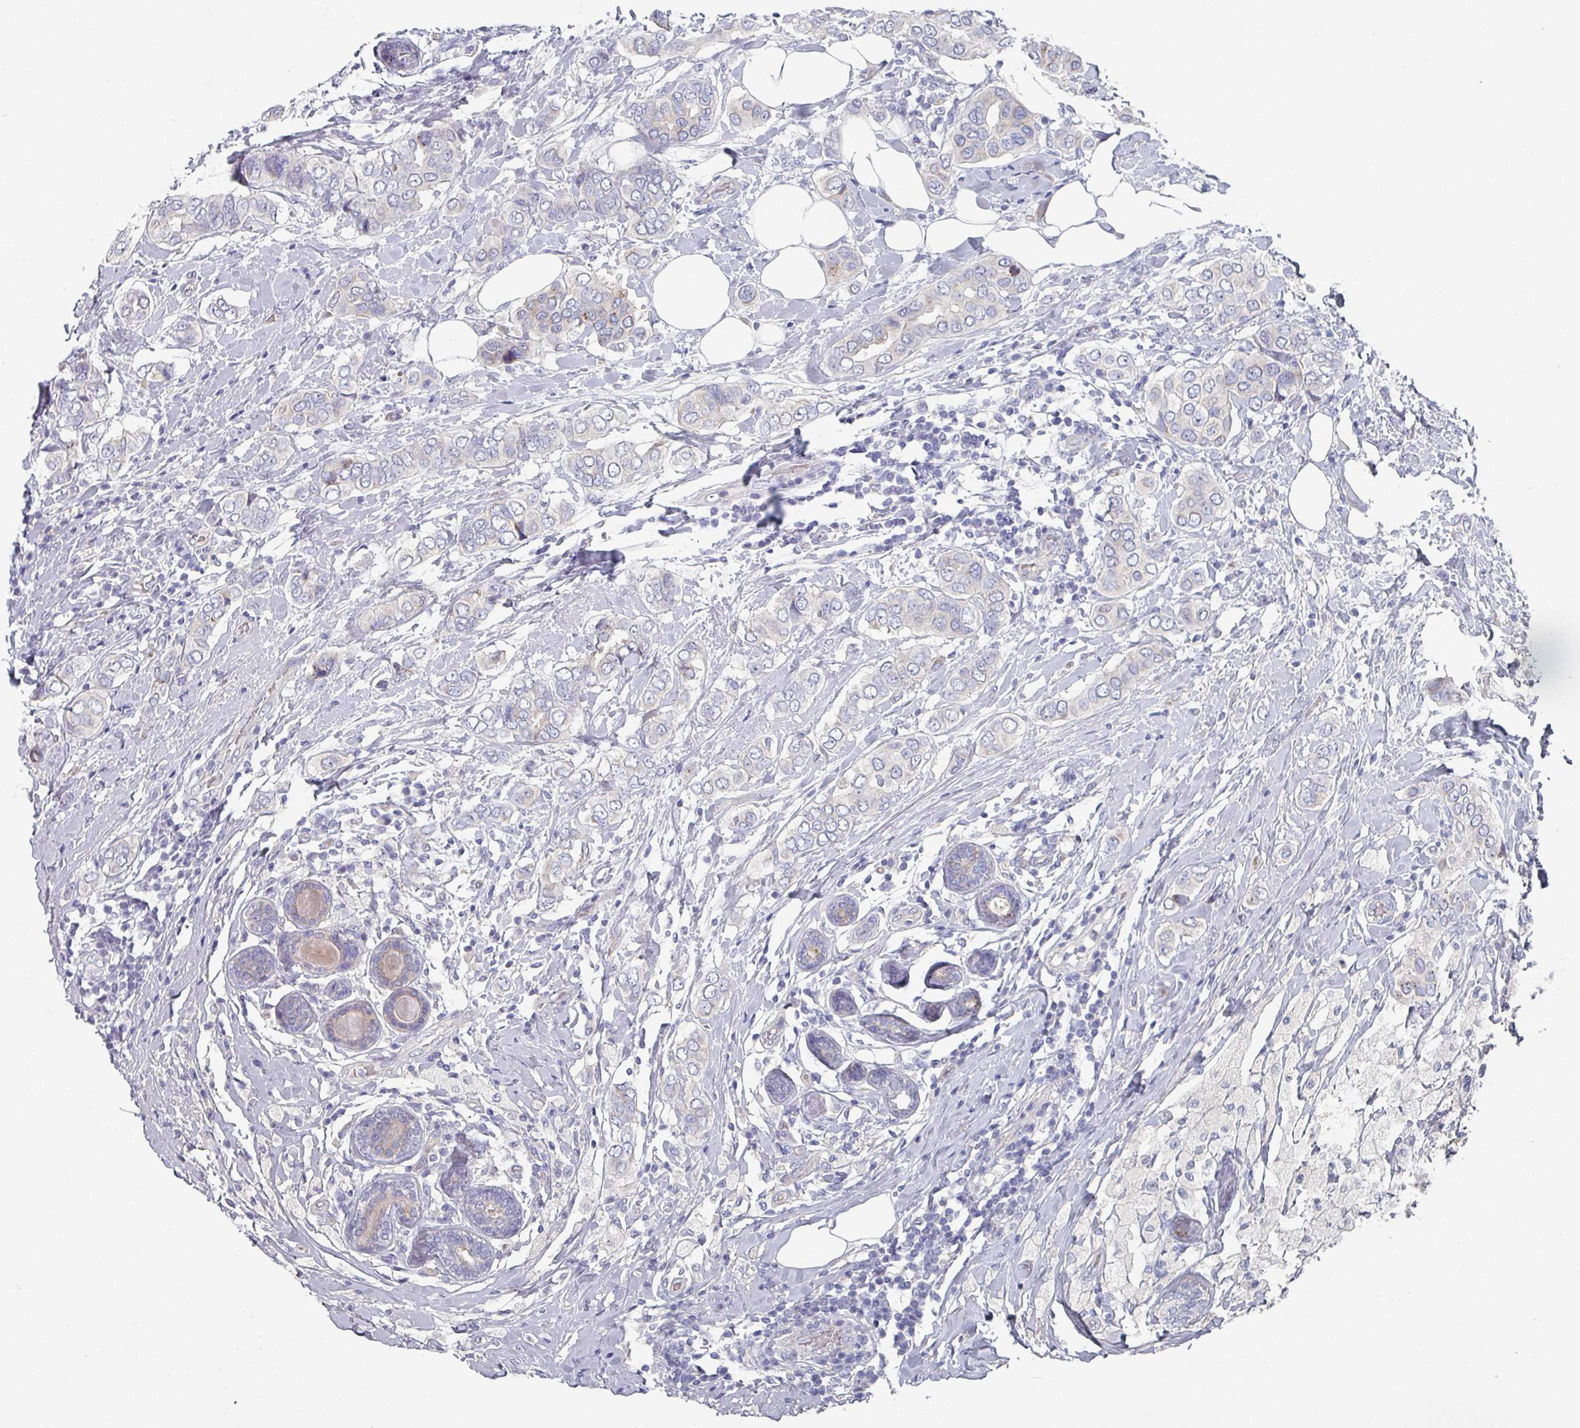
{"staining": {"intensity": "negative", "quantity": "none", "location": "none"}, "tissue": "breast cancer", "cell_type": "Tumor cells", "image_type": "cancer", "snomed": [{"axis": "morphology", "description": "Lobular carcinoma"}, {"axis": "topography", "description": "Breast"}], "caption": "Human lobular carcinoma (breast) stained for a protein using immunohistochemistry (IHC) demonstrates no staining in tumor cells.", "gene": "EFL1", "patient": {"sex": "female", "age": 51}}